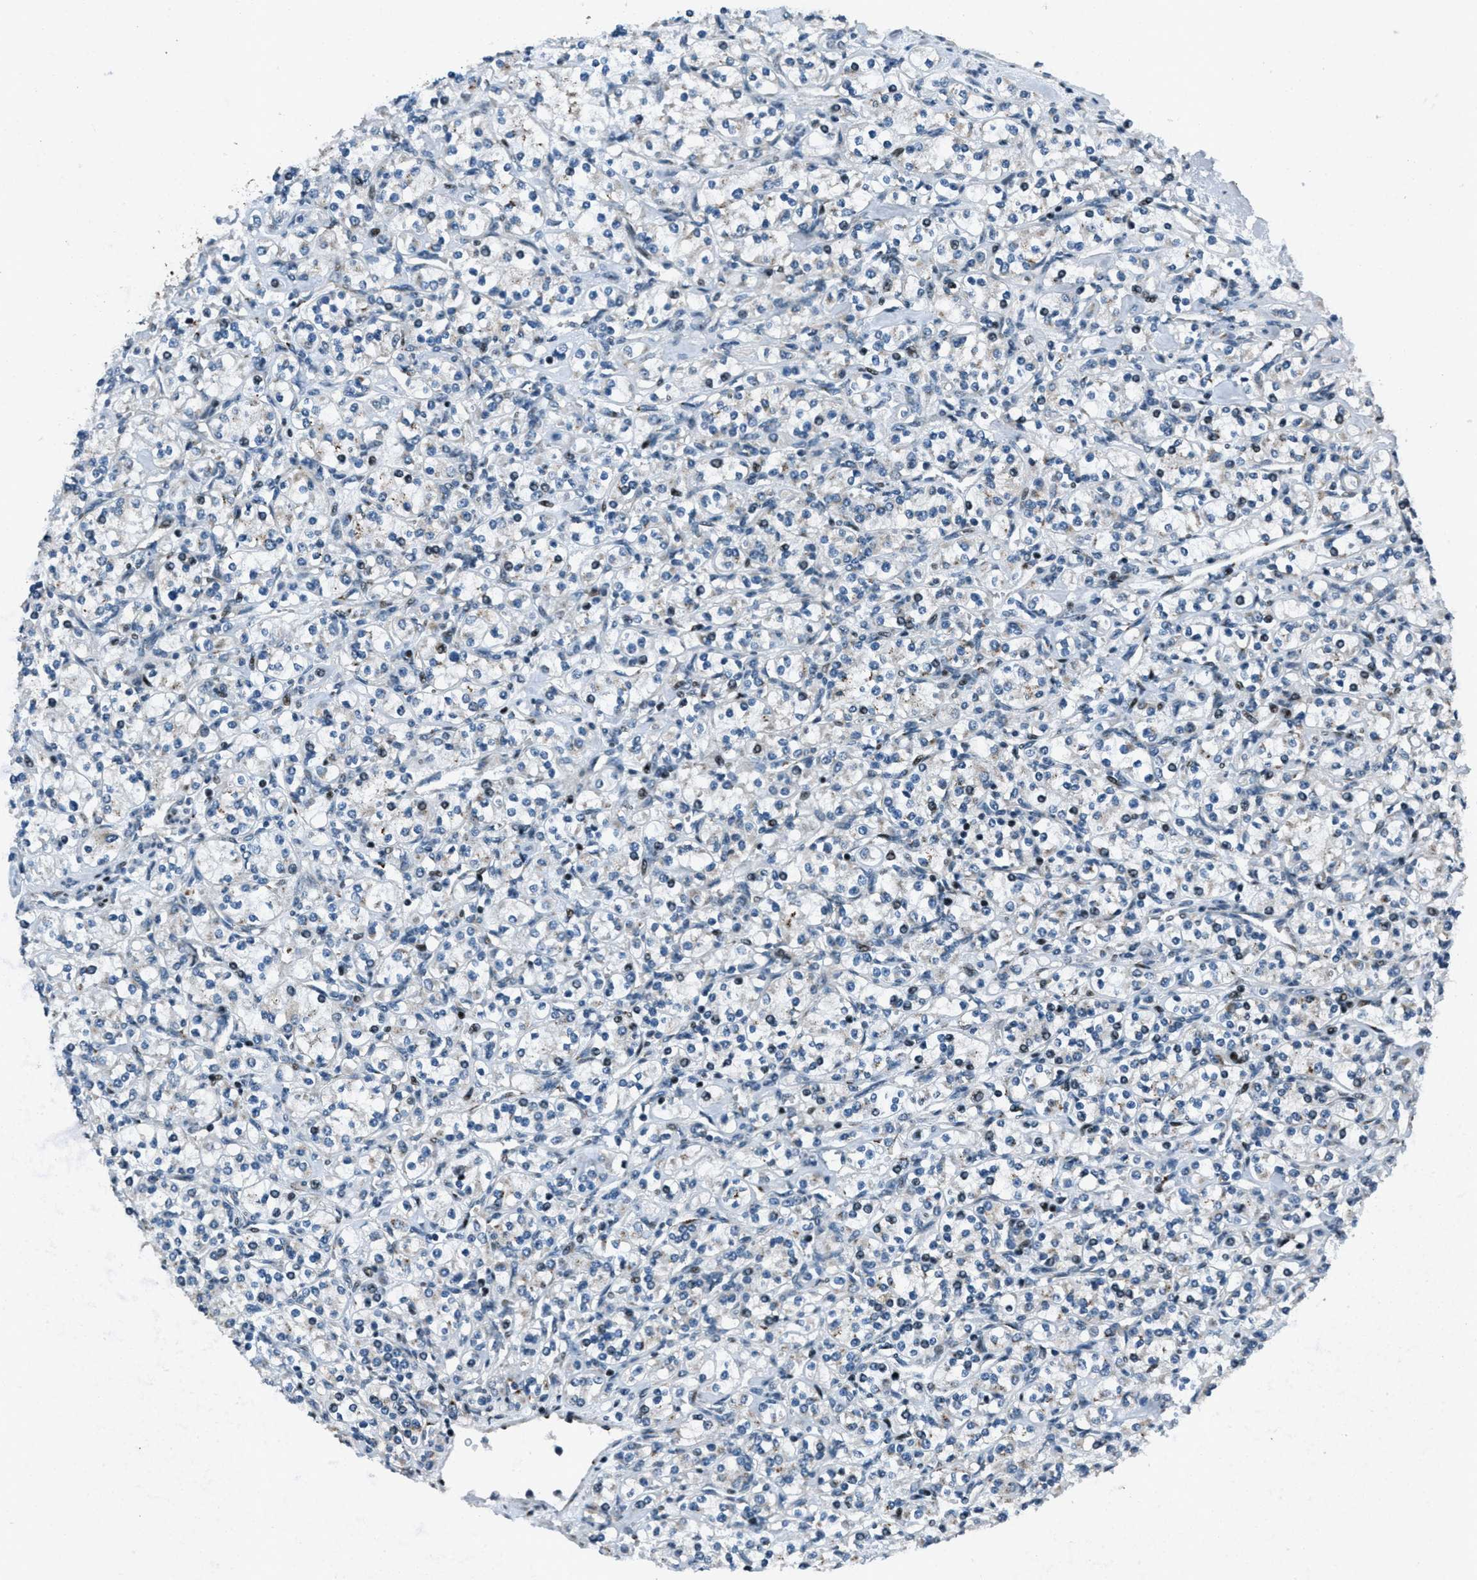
{"staining": {"intensity": "negative", "quantity": "none", "location": "none"}, "tissue": "renal cancer", "cell_type": "Tumor cells", "image_type": "cancer", "snomed": [{"axis": "morphology", "description": "Adenocarcinoma, NOS"}, {"axis": "topography", "description": "Kidney"}], "caption": "Protein analysis of renal cancer (adenocarcinoma) reveals no significant expression in tumor cells. (Stains: DAB (3,3'-diaminobenzidine) immunohistochemistry (IHC) with hematoxylin counter stain, Microscopy: brightfield microscopy at high magnification).", "gene": "GPC6", "patient": {"sex": "male", "age": 77}}